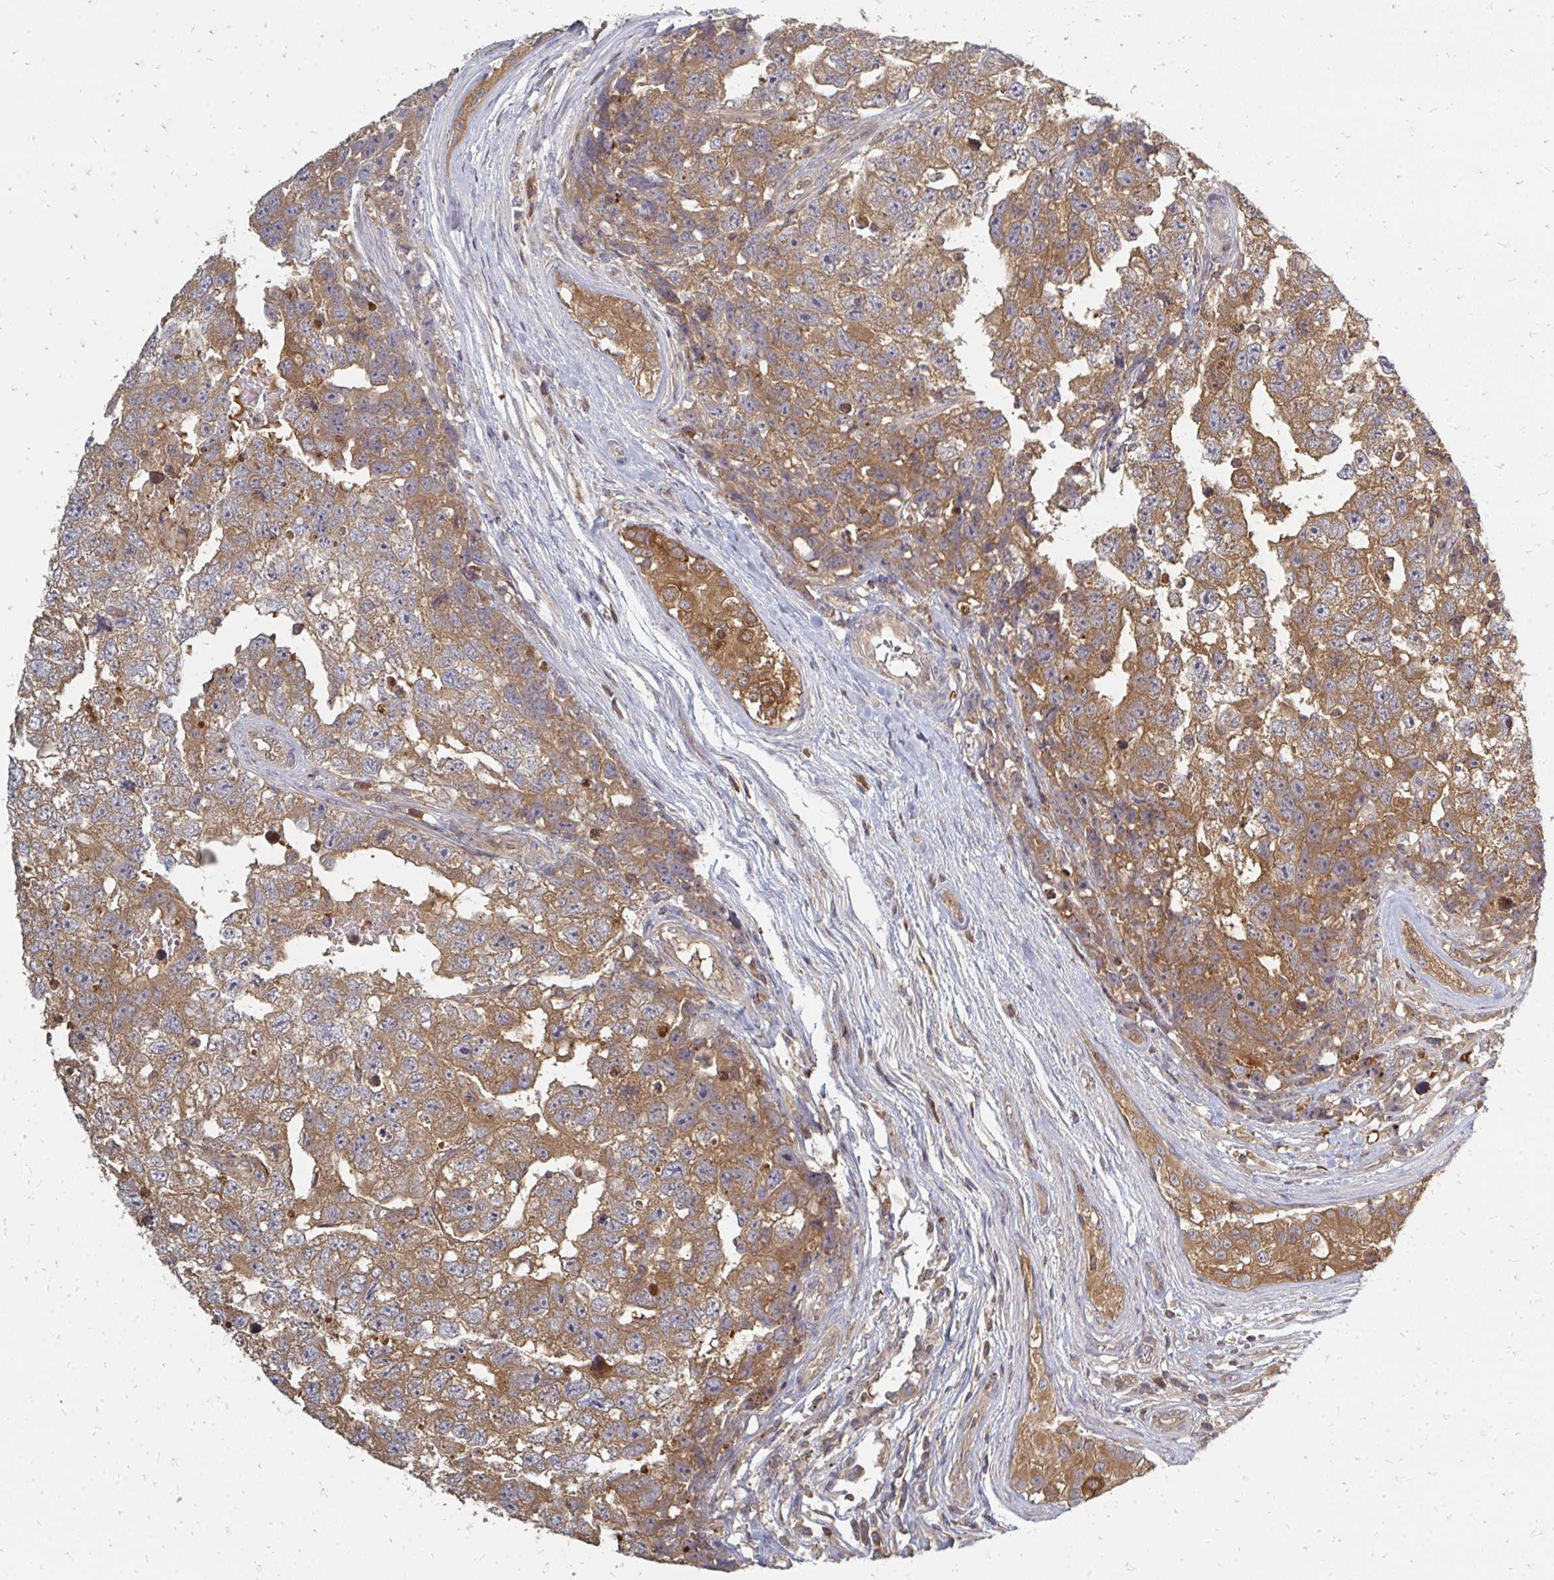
{"staining": {"intensity": "moderate", "quantity": ">75%", "location": "cytoplasmic/membranous"}, "tissue": "testis cancer", "cell_type": "Tumor cells", "image_type": "cancer", "snomed": [{"axis": "morphology", "description": "Carcinoma, Embryonal, NOS"}, {"axis": "topography", "description": "Testis"}], "caption": "Embryonal carcinoma (testis) stained for a protein (brown) displays moderate cytoplasmic/membranous positive positivity in about >75% of tumor cells.", "gene": "ZNF285", "patient": {"sex": "male", "age": 22}}